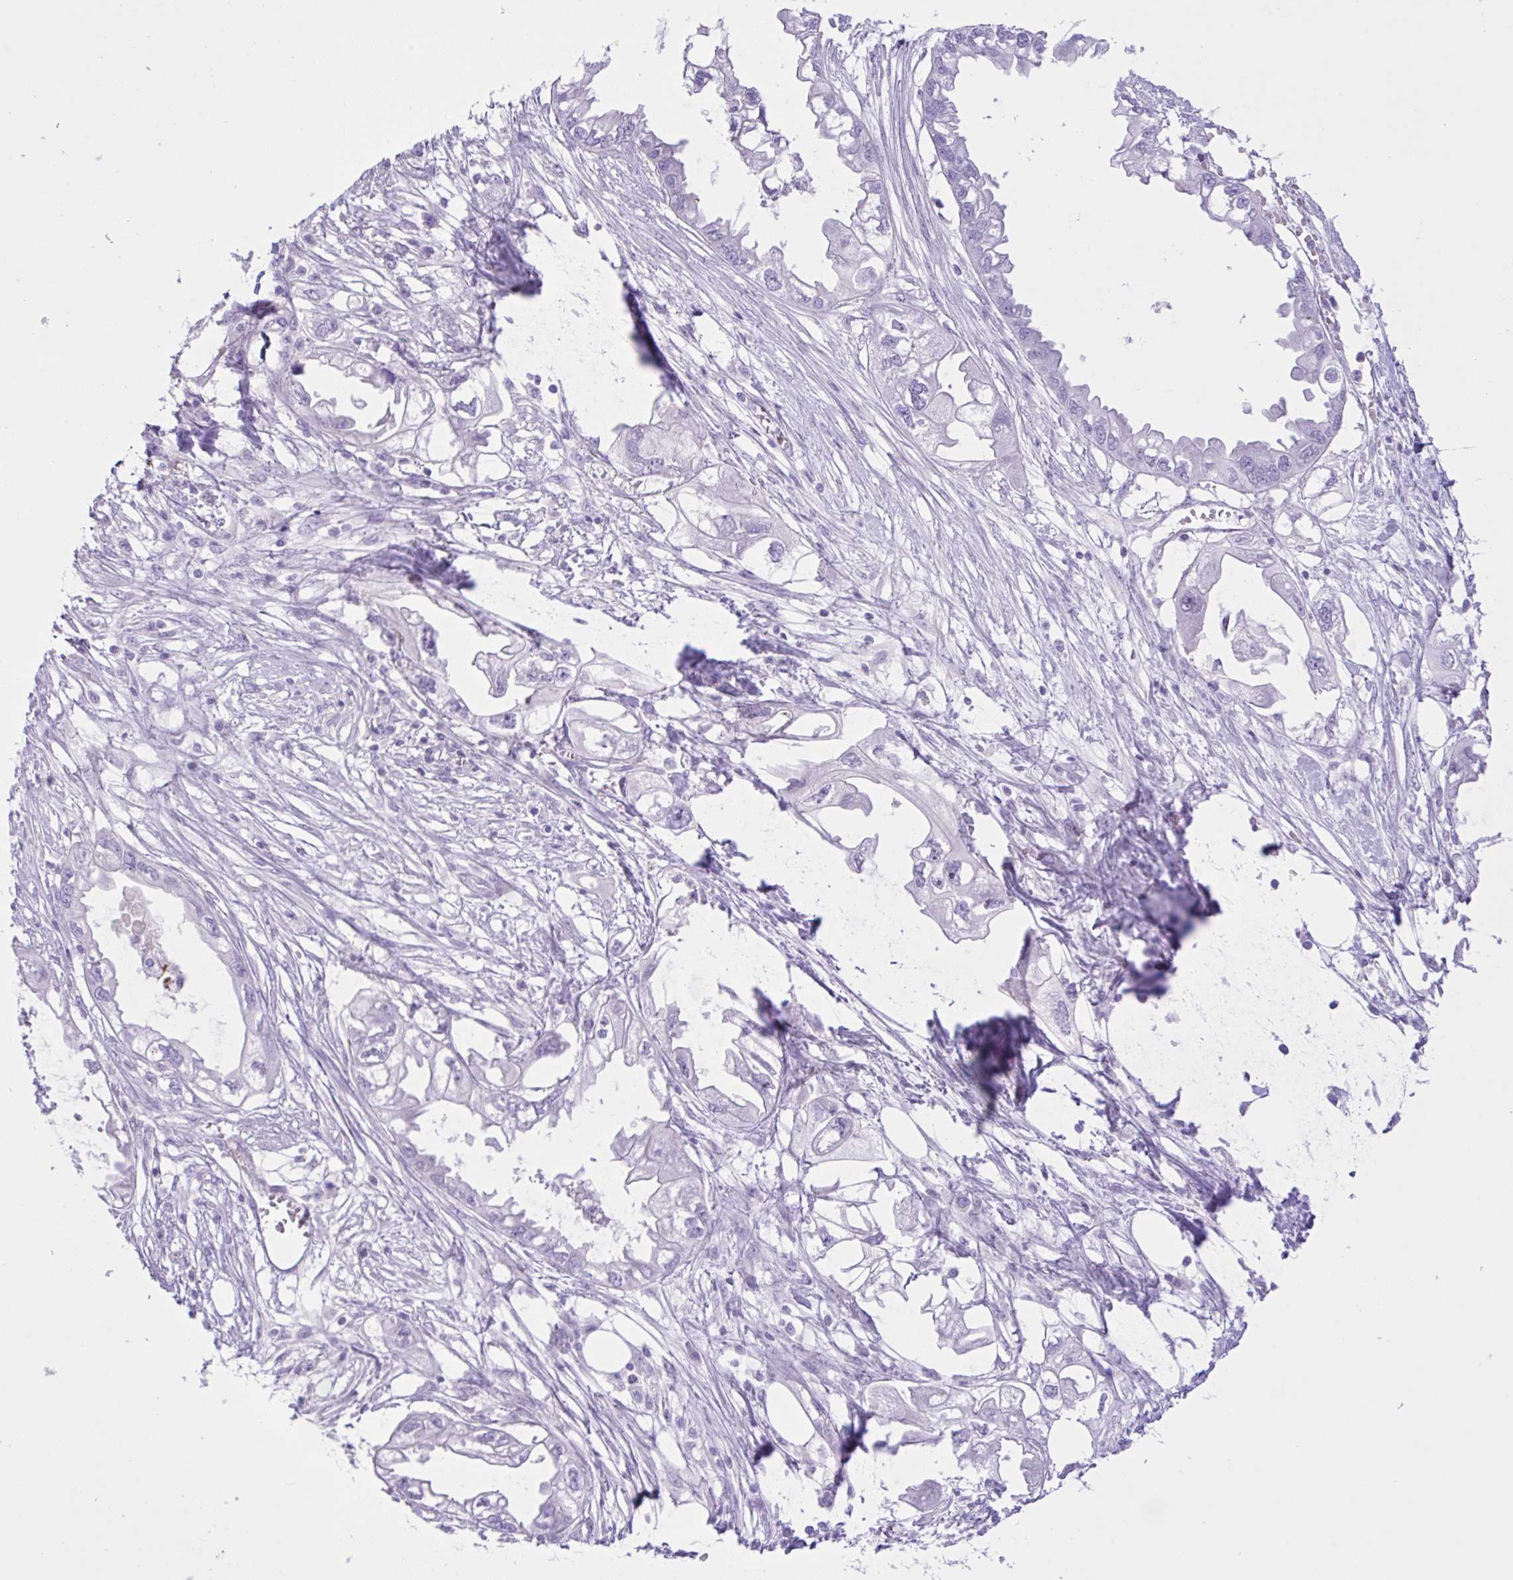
{"staining": {"intensity": "negative", "quantity": "none", "location": "none"}, "tissue": "endometrial cancer", "cell_type": "Tumor cells", "image_type": "cancer", "snomed": [{"axis": "morphology", "description": "Adenocarcinoma, NOS"}, {"axis": "morphology", "description": "Adenocarcinoma, metastatic, NOS"}, {"axis": "topography", "description": "Adipose tissue"}, {"axis": "topography", "description": "Endometrium"}], "caption": "High magnification brightfield microscopy of endometrial adenocarcinoma stained with DAB (brown) and counterstained with hematoxylin (blue): tumor cells show no significant staining.", "gene": "ZNF101", "patient": {"sex": "female", "age": 67}}